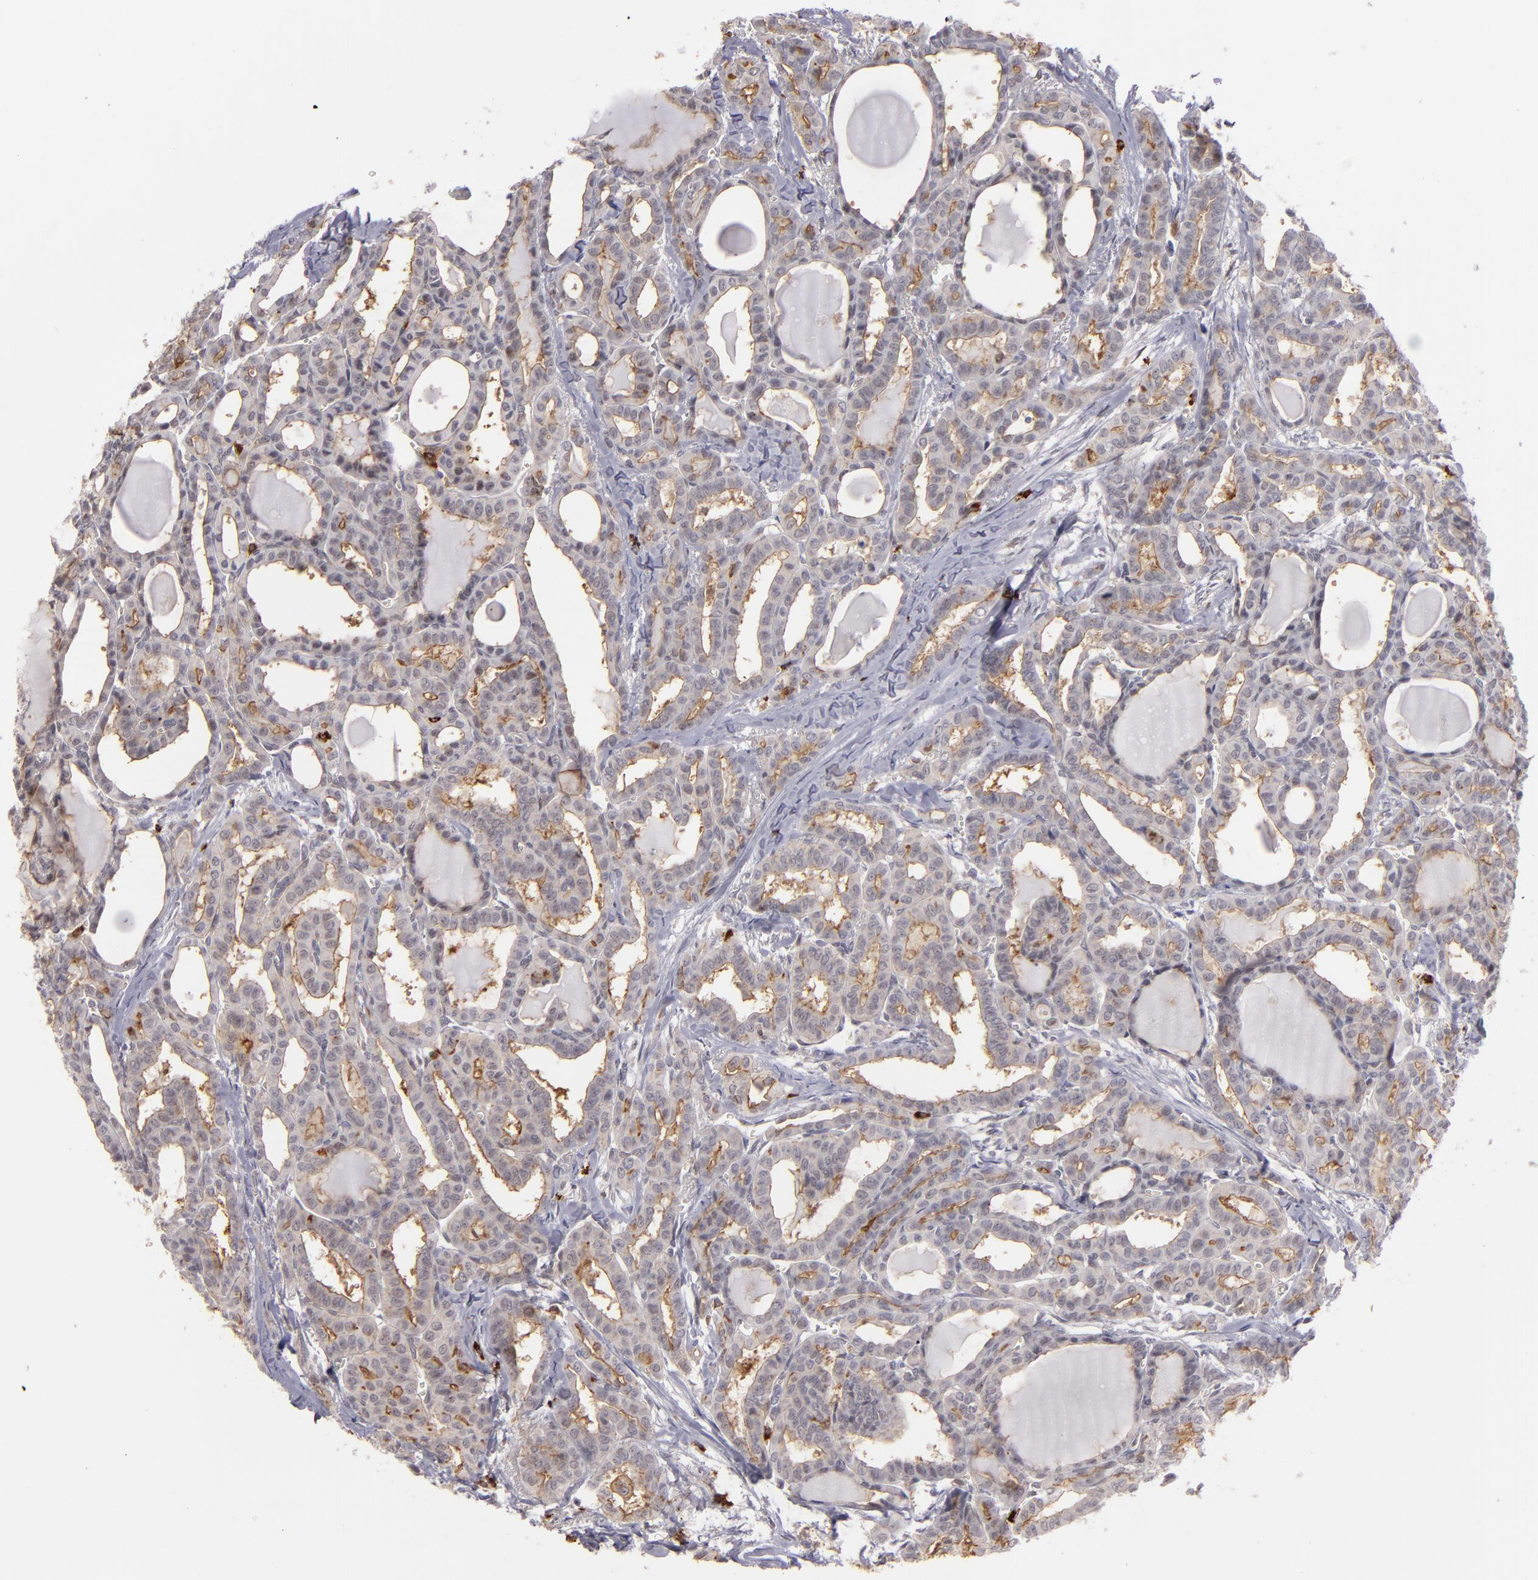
{"staining": {"intensity": "weak", "quantity": ">75%", "location": "cytoplasmic/membranous"}, "tissue": "thyroid cancer", "cell_type": "Tumor cells", "image_type": "cancer", "snomed": [{"axis": "morphology", "description": "Carcinoma, NOS"}, {"axis": "topography", "description": "Thyroid gland"}], "caption": "DAB immunohistochemical staining of thyroid carcinoma exhibits weak cytoplasmic/membranous protein expression in about >75% of tumor cells.", "gene": "STX3", "patient": {"sex": "female", "age": 91}}